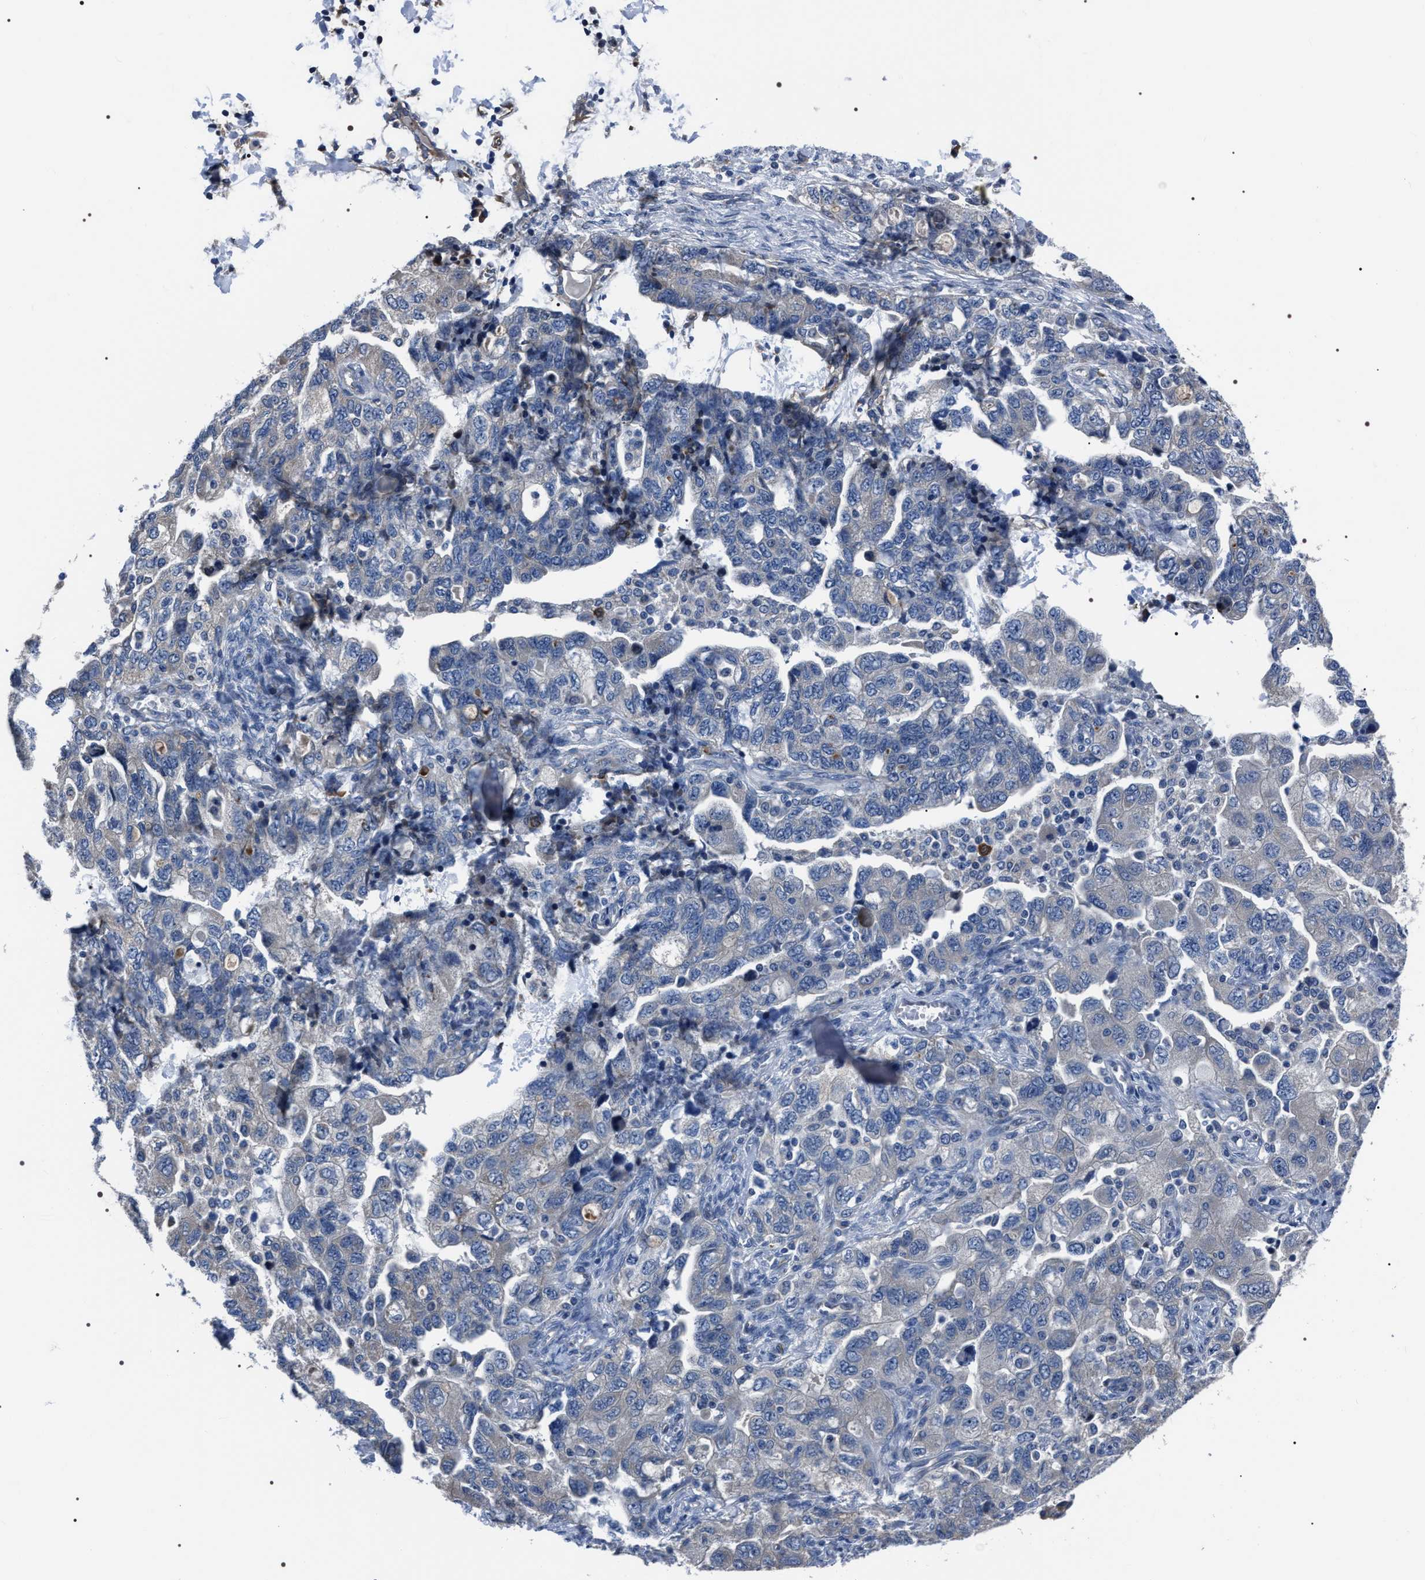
{"staining": {"intensity": "negative", "quantity": "none", "location": "none"}, "tissue": "ovarian cancer", "cell_type": "Tumor cells", "image_type": "cancer", "snomed": [{"axis": "morphology", "description": "Carcinoma, NOS"}, {"axis": "morphology", "description": "Cystadenocarcinoma, serous, NOS"}, {"axis": "topography", "description": "Ovary"}], "caption": "This is an immunohistochemistry photomicrograph of carcinoma (ovarian). There is no expression in tumor cells.", "gene": "PKD1L1", "patient": {"sex": "female", "age": 69}}